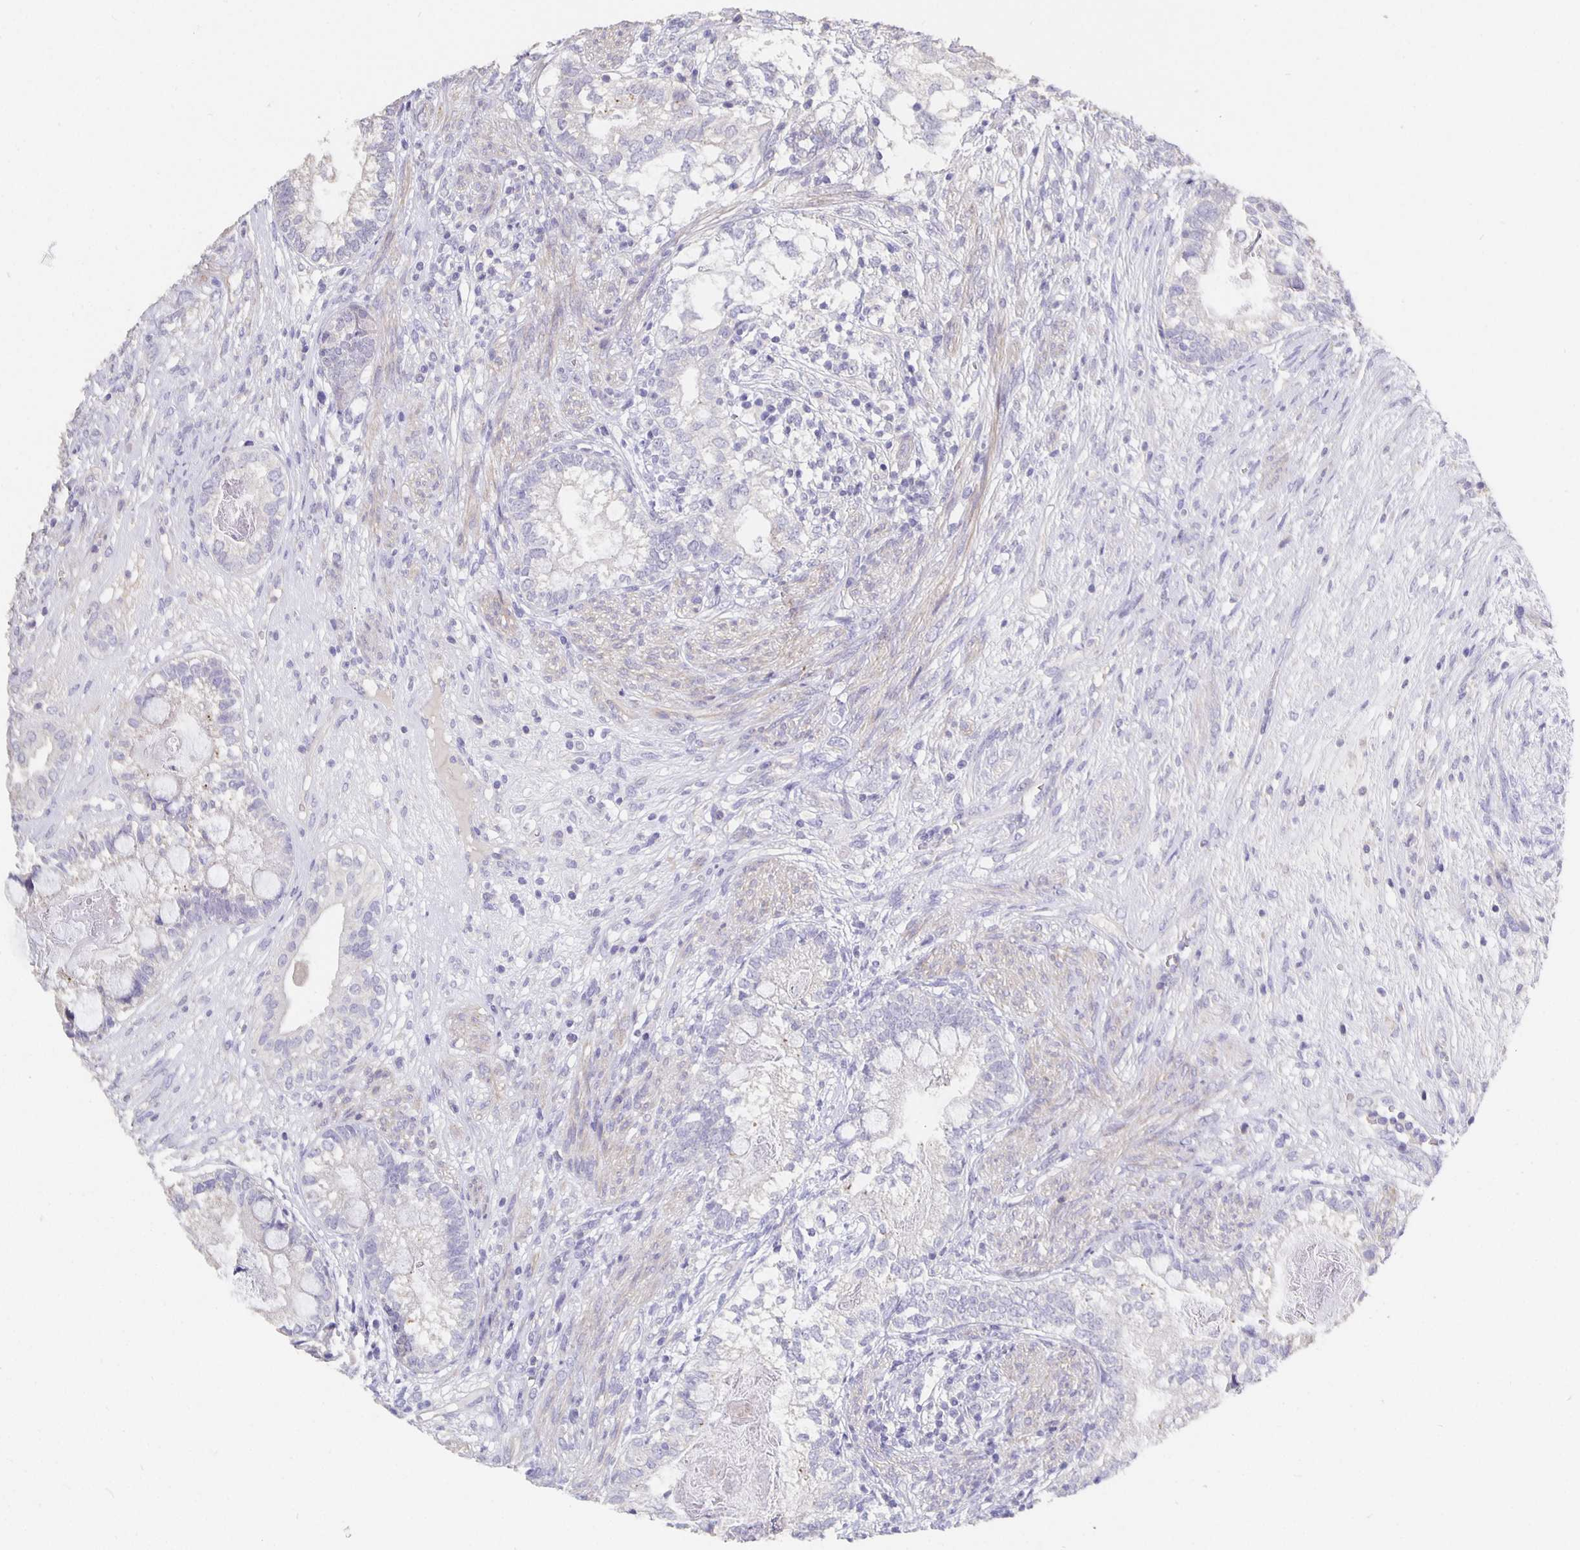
{"staining": {"intensity": "negative", "quantity": "none", "location": "none"}, "tissue": "testis cancer", "cell_type": "Tumor cells", "image_type": "cancer", "snomed": [{"axis": "morphology", "description": "Seminoma, NOS"}, {"axis": "morphology", "description": "Carcinoma, Embryonal, NOS"}, {"axis": "topography", "description": "Testis"}], "caption": "Tumor cells show no significant staining in testis embryonal carcinoma. (Immunohistochemistry, brightfield microscopy, high magnification).", "gene": "CFAP74", "patient": {"sex": "male", "age": 41}}